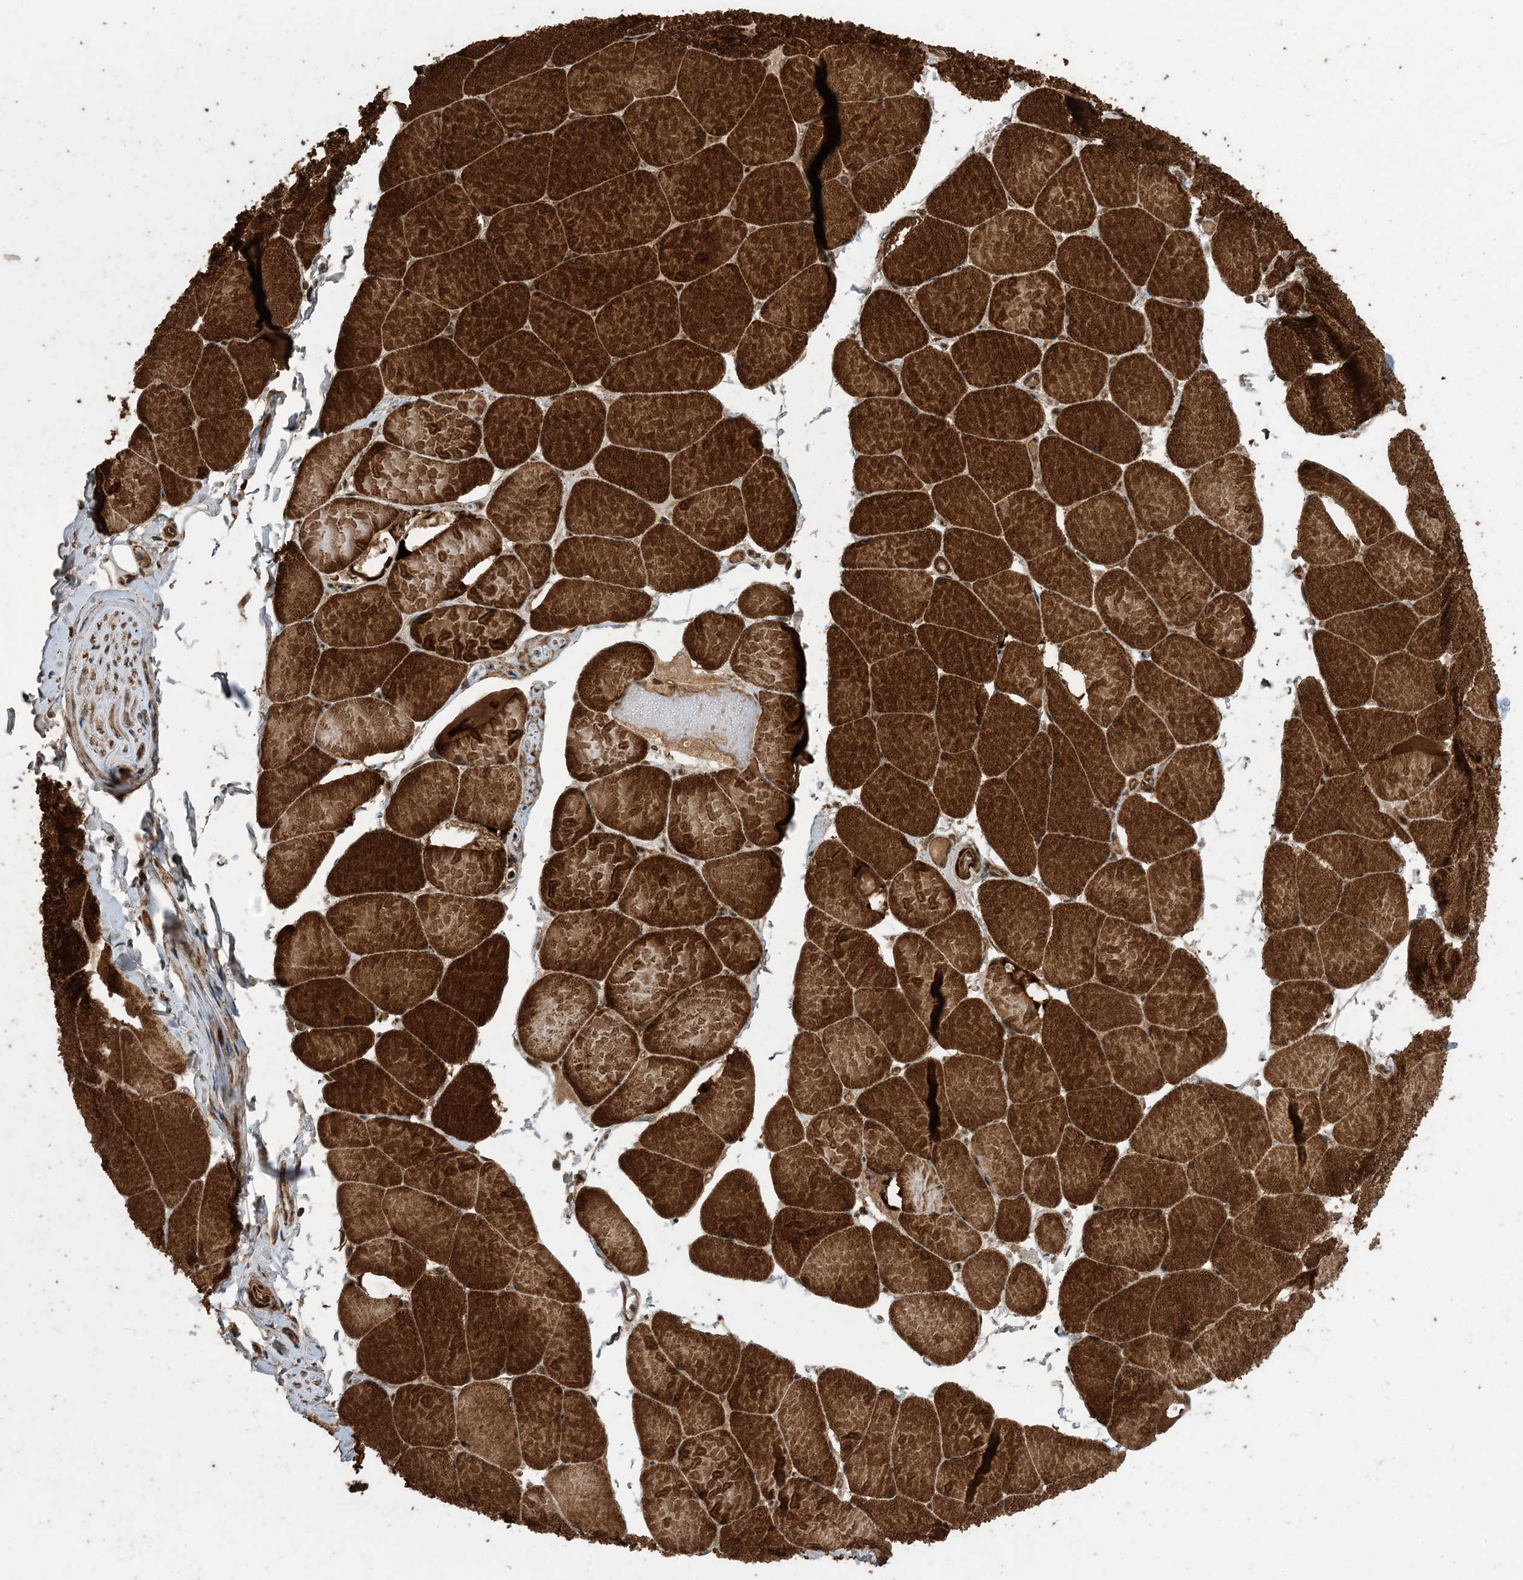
{"staining": {"intensity": "strong", "quantity": ">75%", "location": "cytoplasmic/membranous"}, "tissue": "skeletal muscle", "cell_type": "Myocytes", "image_type": "normal", "snomed": [{"axis": "morphology", "description": "Normal tissue, NOS"}, {"axis": "topography", "description": "Skeletal muscle"}, {"axis": "topography", "description": "Head-Neck"}], "caption": "Protein expression analysis of unremarkable skeletal muscle exhibits strong cytoplasmic/membranous staining in approximately >75% of myocytes. The staining is performed using DAB brown chromogen to label protein expression. The nuclei are counter-stained blue using hematoxylin.", "gene": "ZNF511", "patient": {"sex": "male", "age": 66}}